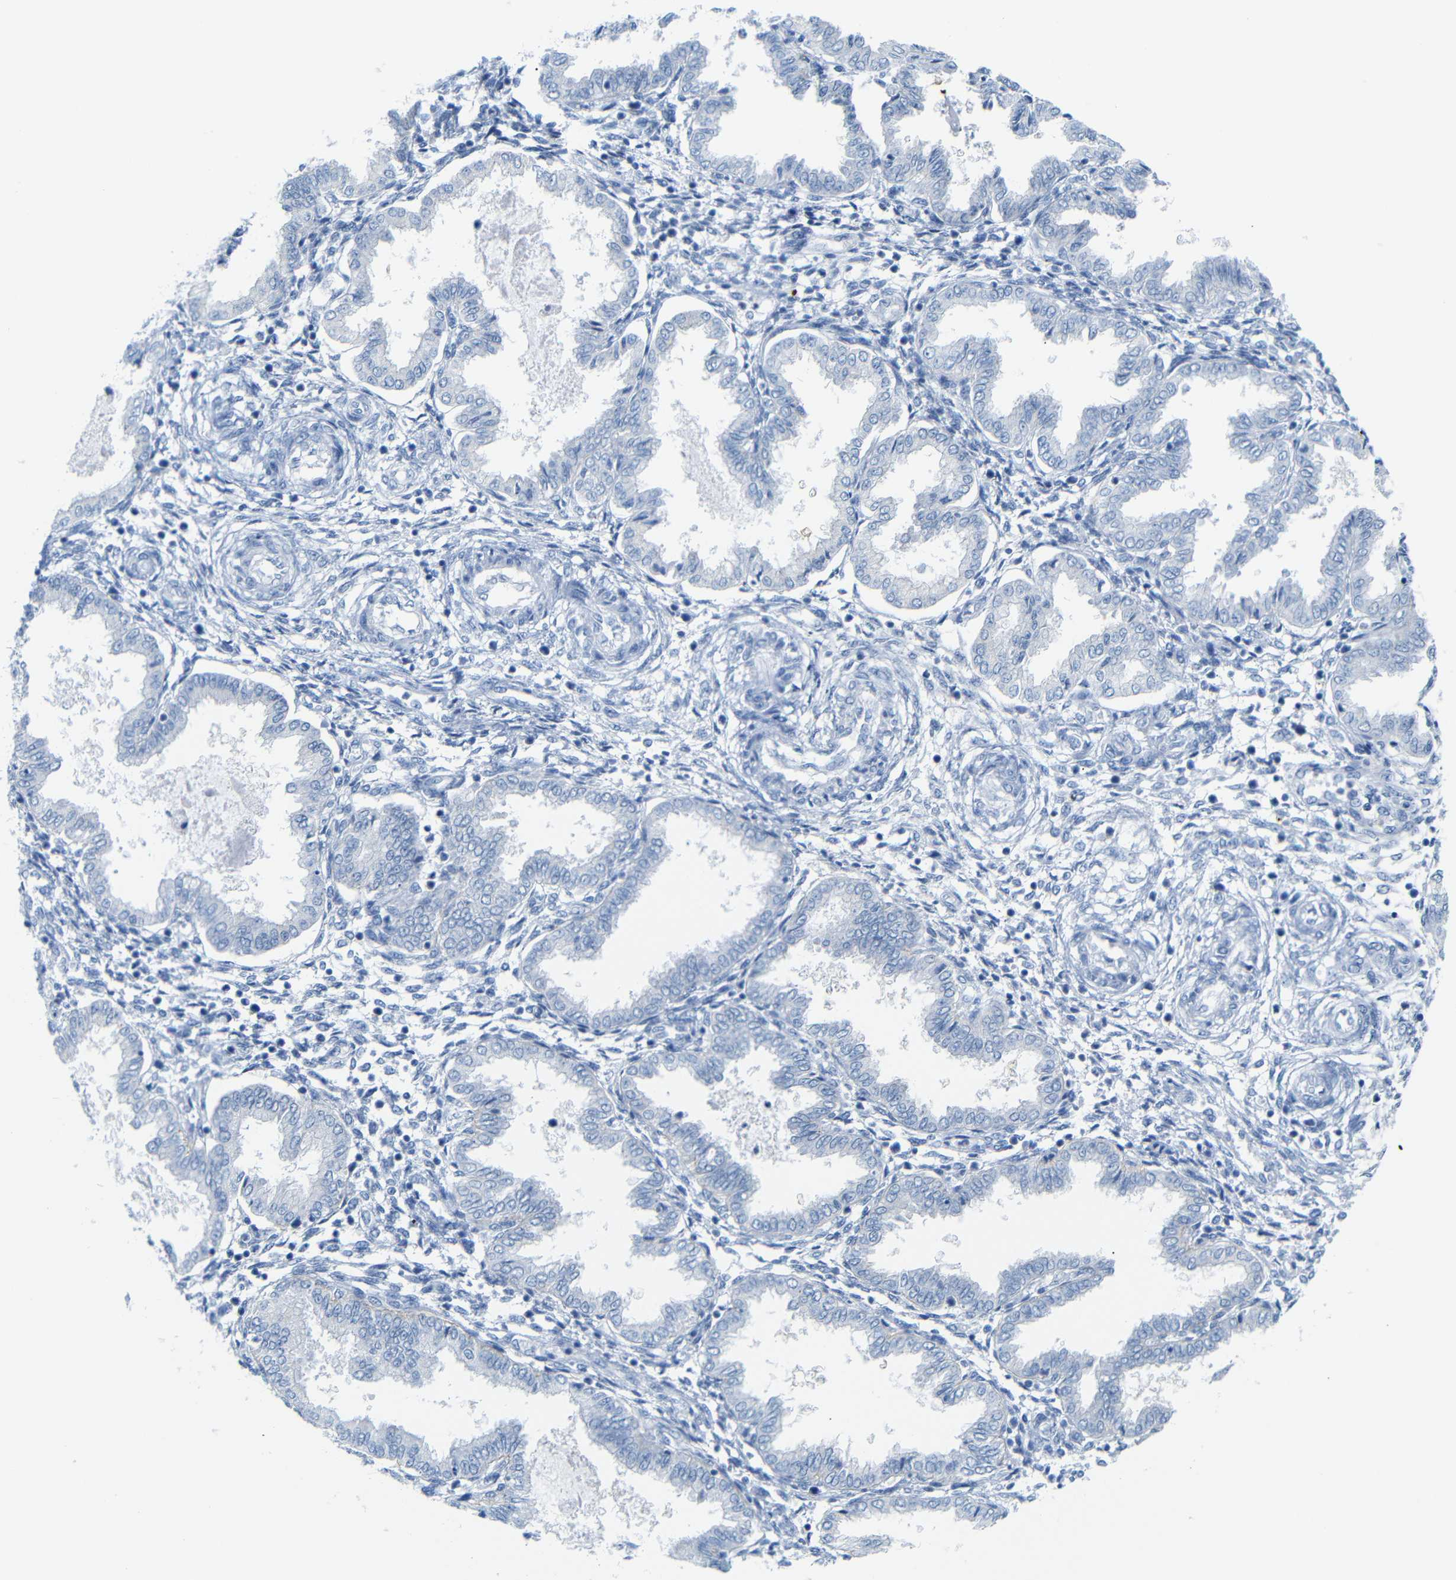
{"staining": {"intensity": "negative", "quantity": "none", "location": "none"}, "tissue": "endometrium", "cell_type": "Cells in endometrial stroma", "image_type": "normal", "snomed": [{"axis": "morphology", "description": "Normal tissue, NOS"}, {"axis": "topography", "description": "Endometrium"}], "caption": "The photomicrograph demonstrates no significant staining in cells in endometrial stroma of endometrium.", "gene": "FCRL1", "patient": {"sex": "female", "age": 33}}